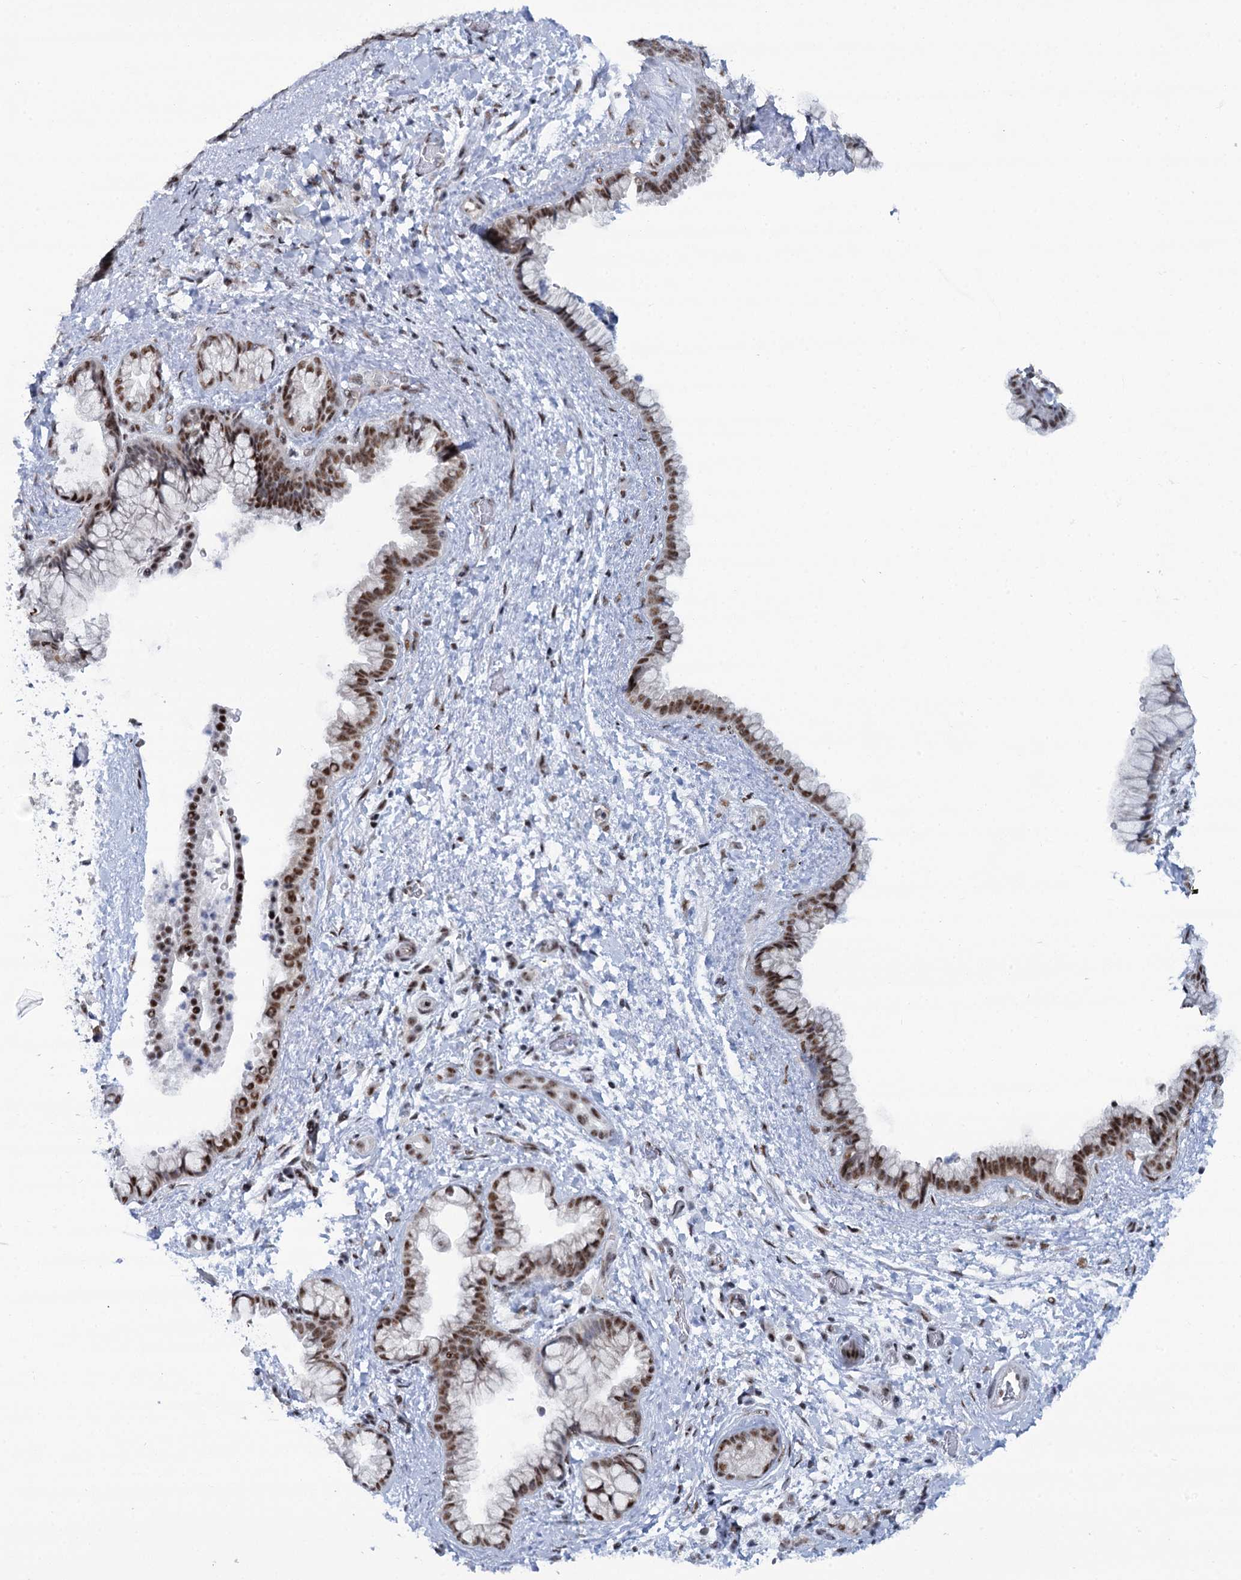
{"staining": {"intensity": "moderate", "quantity": ">75%", "location": "nuclear"}, "tissue": "pancreatic cancer", "cell_type": "Tumor cells", "image_type": "cancer", "snomed": [{"axis": "morphology", "description": "Adenocarcinoma, NOS"}, {"axis": "topography", "description": "Pancreas"}], "caption": "High-magnification brightfield microscopy of pancreatic adenocarcinoma stained with DAB (brown) and counterstained with hematoxylin (blue). tumor cells exhibit moderate nuclear expression is identified in approximately>75% of cells. (Brightfield microscopy of DAB IHC at high magnification).", "gene": "SREK1", "patient": {"sex": "female", "age": 78}}